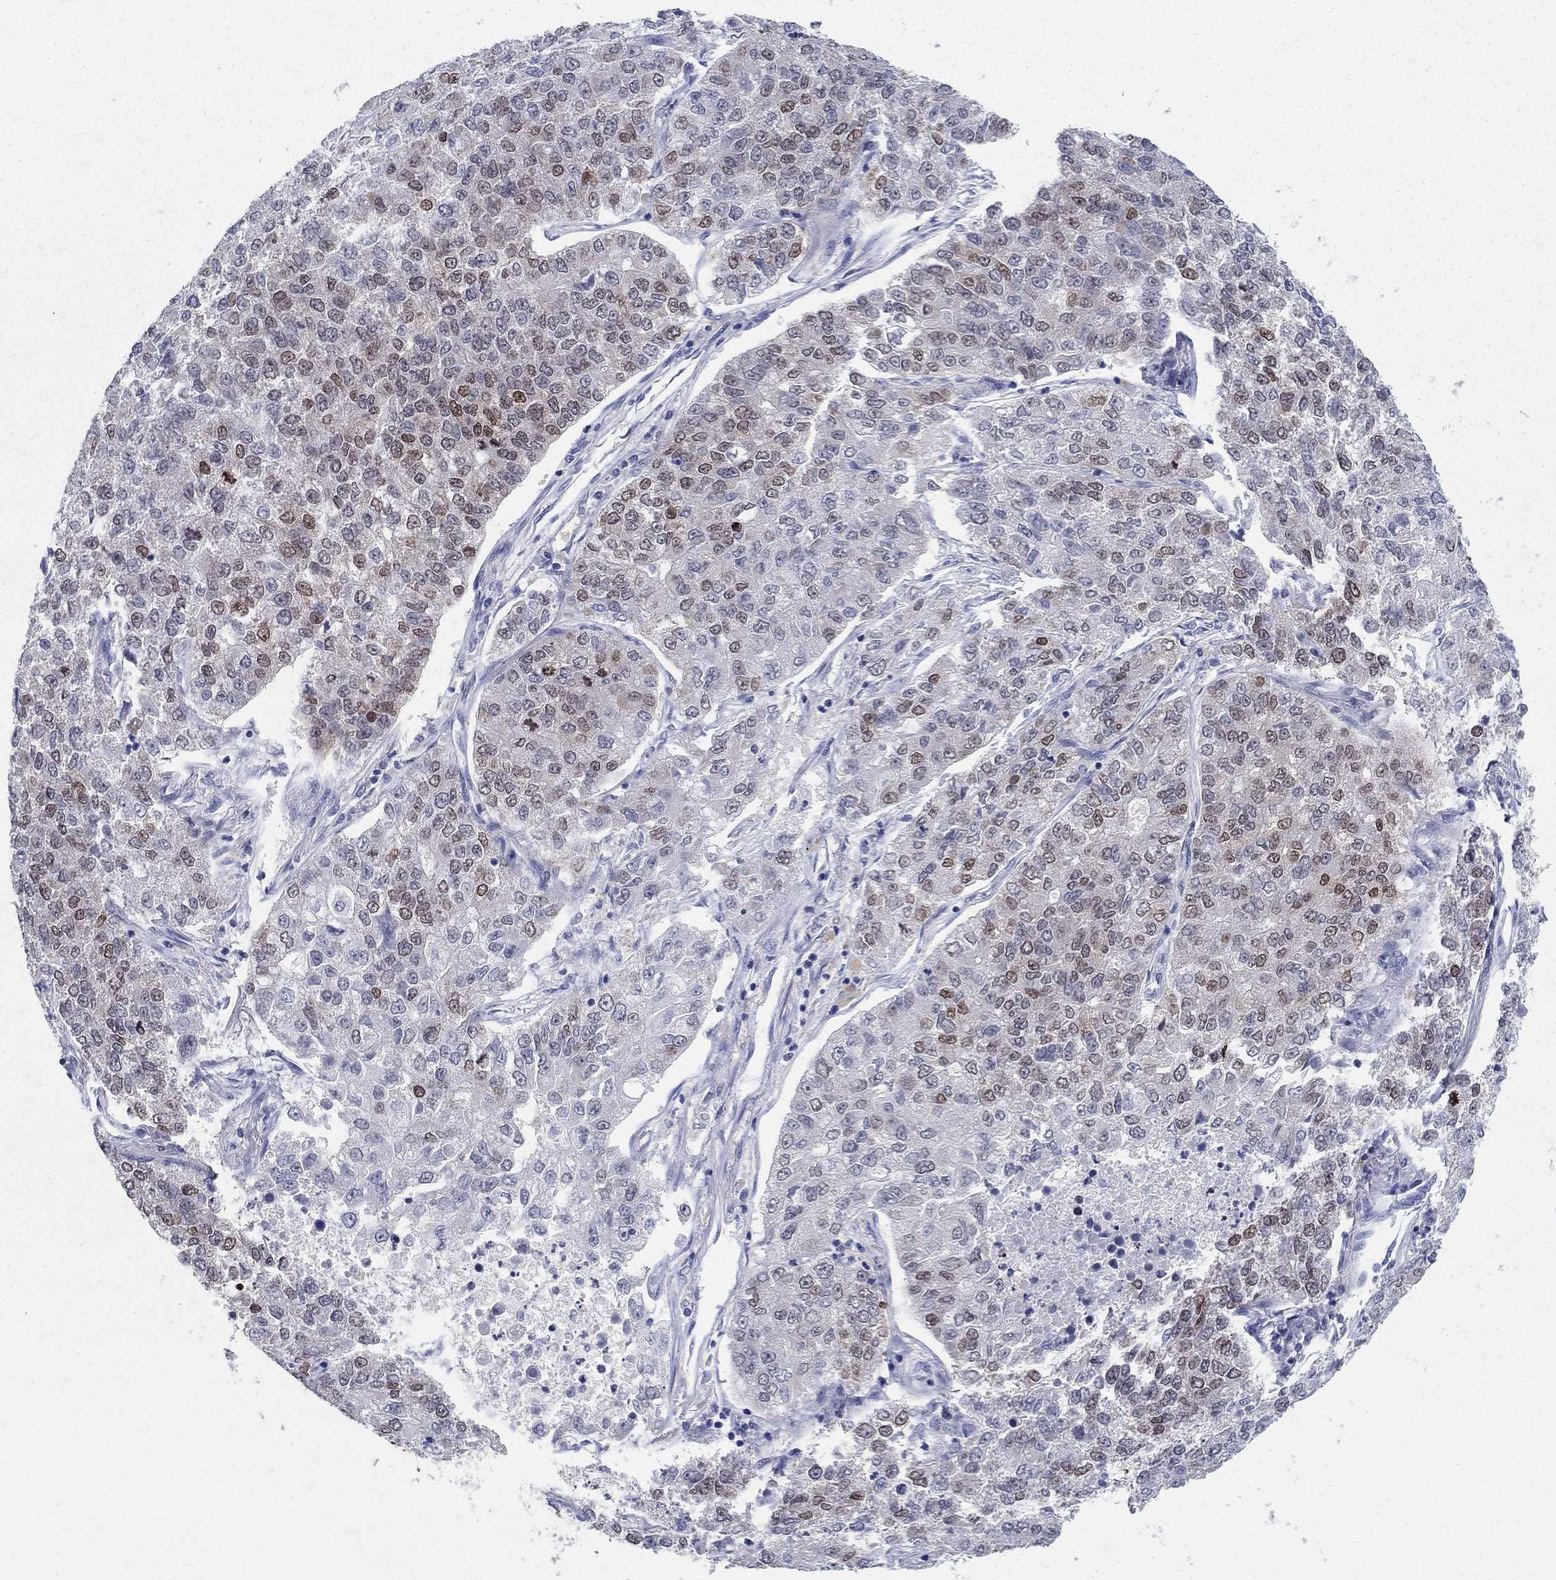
{"staining": {"intensity": "weak", "quantity": "<25%", "location": "nuclear"}, "tissue": "lung cancer", "cell_type": "Tumor cells", "image_type": "cancer", "snomed": [{"axis": "morphology", "description": "Adenocarcinoma, NOS"}, {"axis": "topography", "description": "Lung"}], "caption": "An IHC histopathology image of adenocarcinoma (lung) is shown. There is no staining in tumor cells of adenocarcinoma (lung).", "gene": "SOX2", "patient": {"sex": "male", "age": 49}}